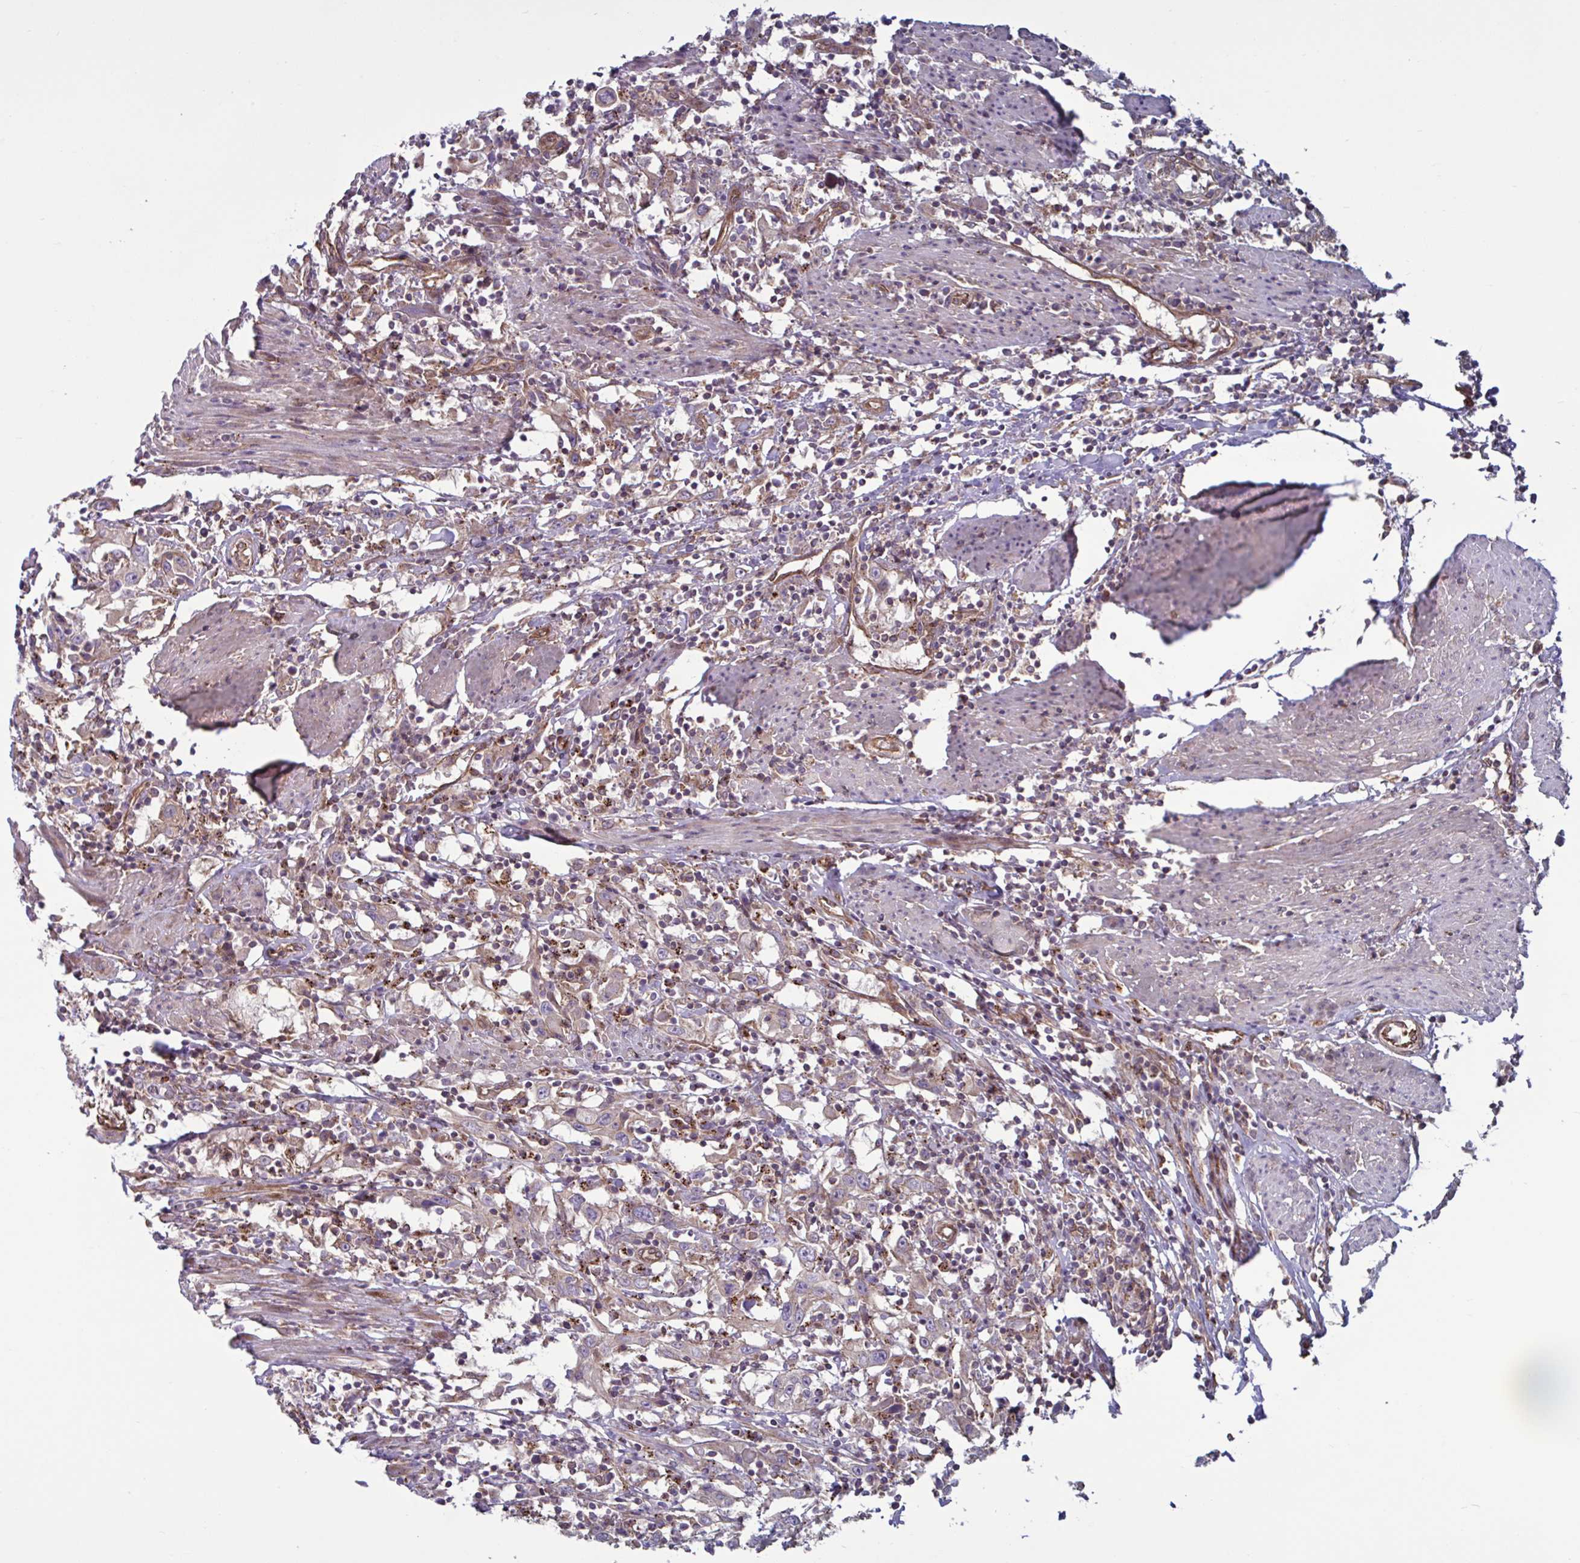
{"staining": {"intensity": "weak", "quantity": "25%-75%", "location": "cytoplasmic/membranous"}, "tissue": "urothelial cancer", "cell_type": "Tumor cells", "image_type": "cancer", "snomed": [{"axis": "morphology", "description": "Urothelial carcinoma, High grade"}, {"axis": "topography", "description": "Urinary bladder"}], "caption": "Protein staining of urothelial cancer tissue demonstrates weak cytoplasmic/membranous expression in approximately 25%-75% of tumor cells.", "gene": "GLTP", "patient": {"sex": "male", "age": 61}}